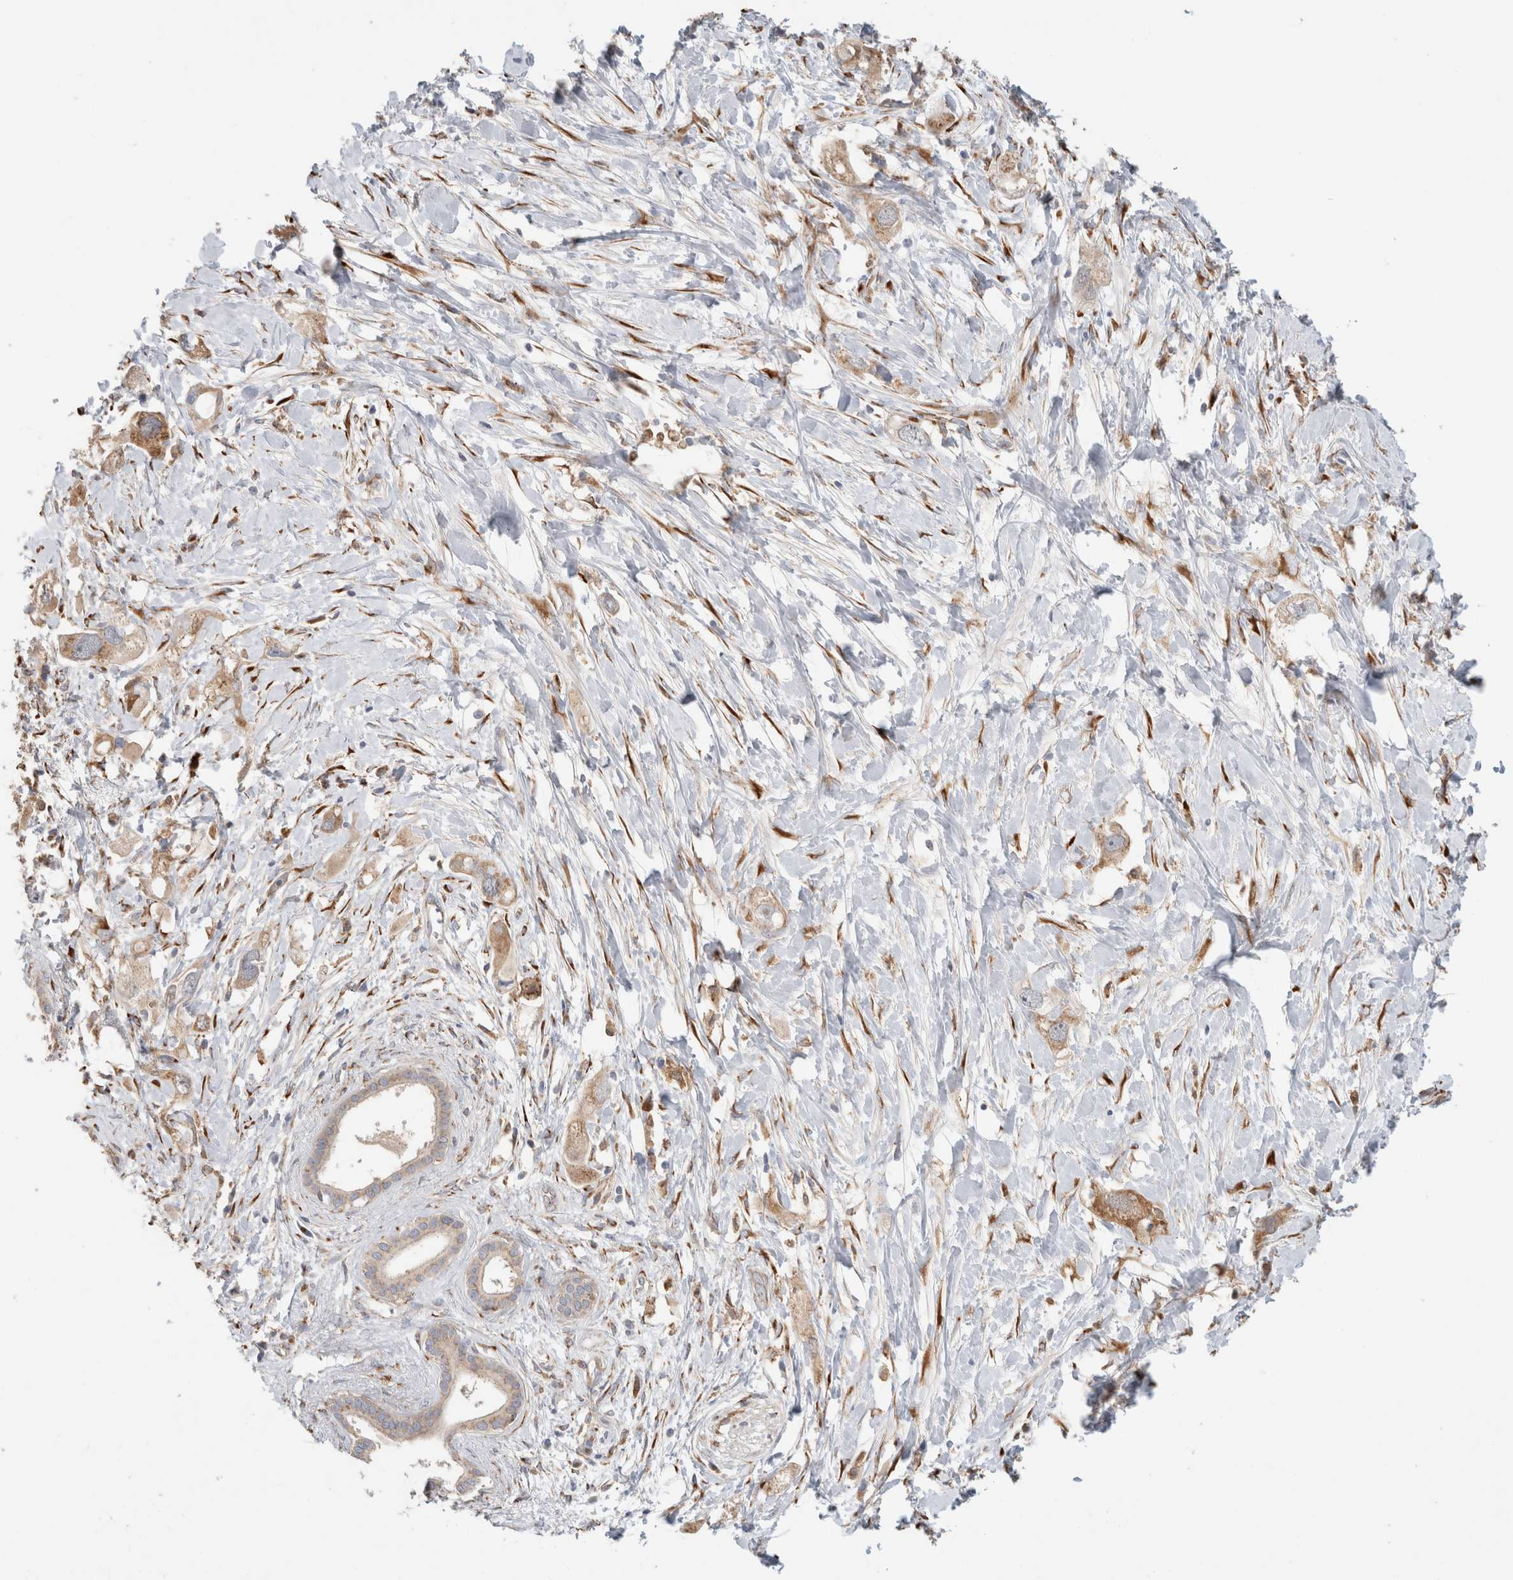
{"staining": {"intensity": "weak", "quantity": ">75%", "location": "cytoplasmic/membranous"}, "tissue": "pancreatic cancer", "cell_type": "Tumor cells", "image_type": "cancer", "snomed": [{"axis": "morphology", "description": "Adenocarcinoma, NOS"}, {"axis": "topography", "description": "Pancreas"}], "caption": "Adenocarcinoma (pancreatic) tissue demonstrates weak cytoplasmic/membranous positivity in about >75% of tumor cells", "gene": "P4HA1", "patient": {"sex": "female", "age": 56}}